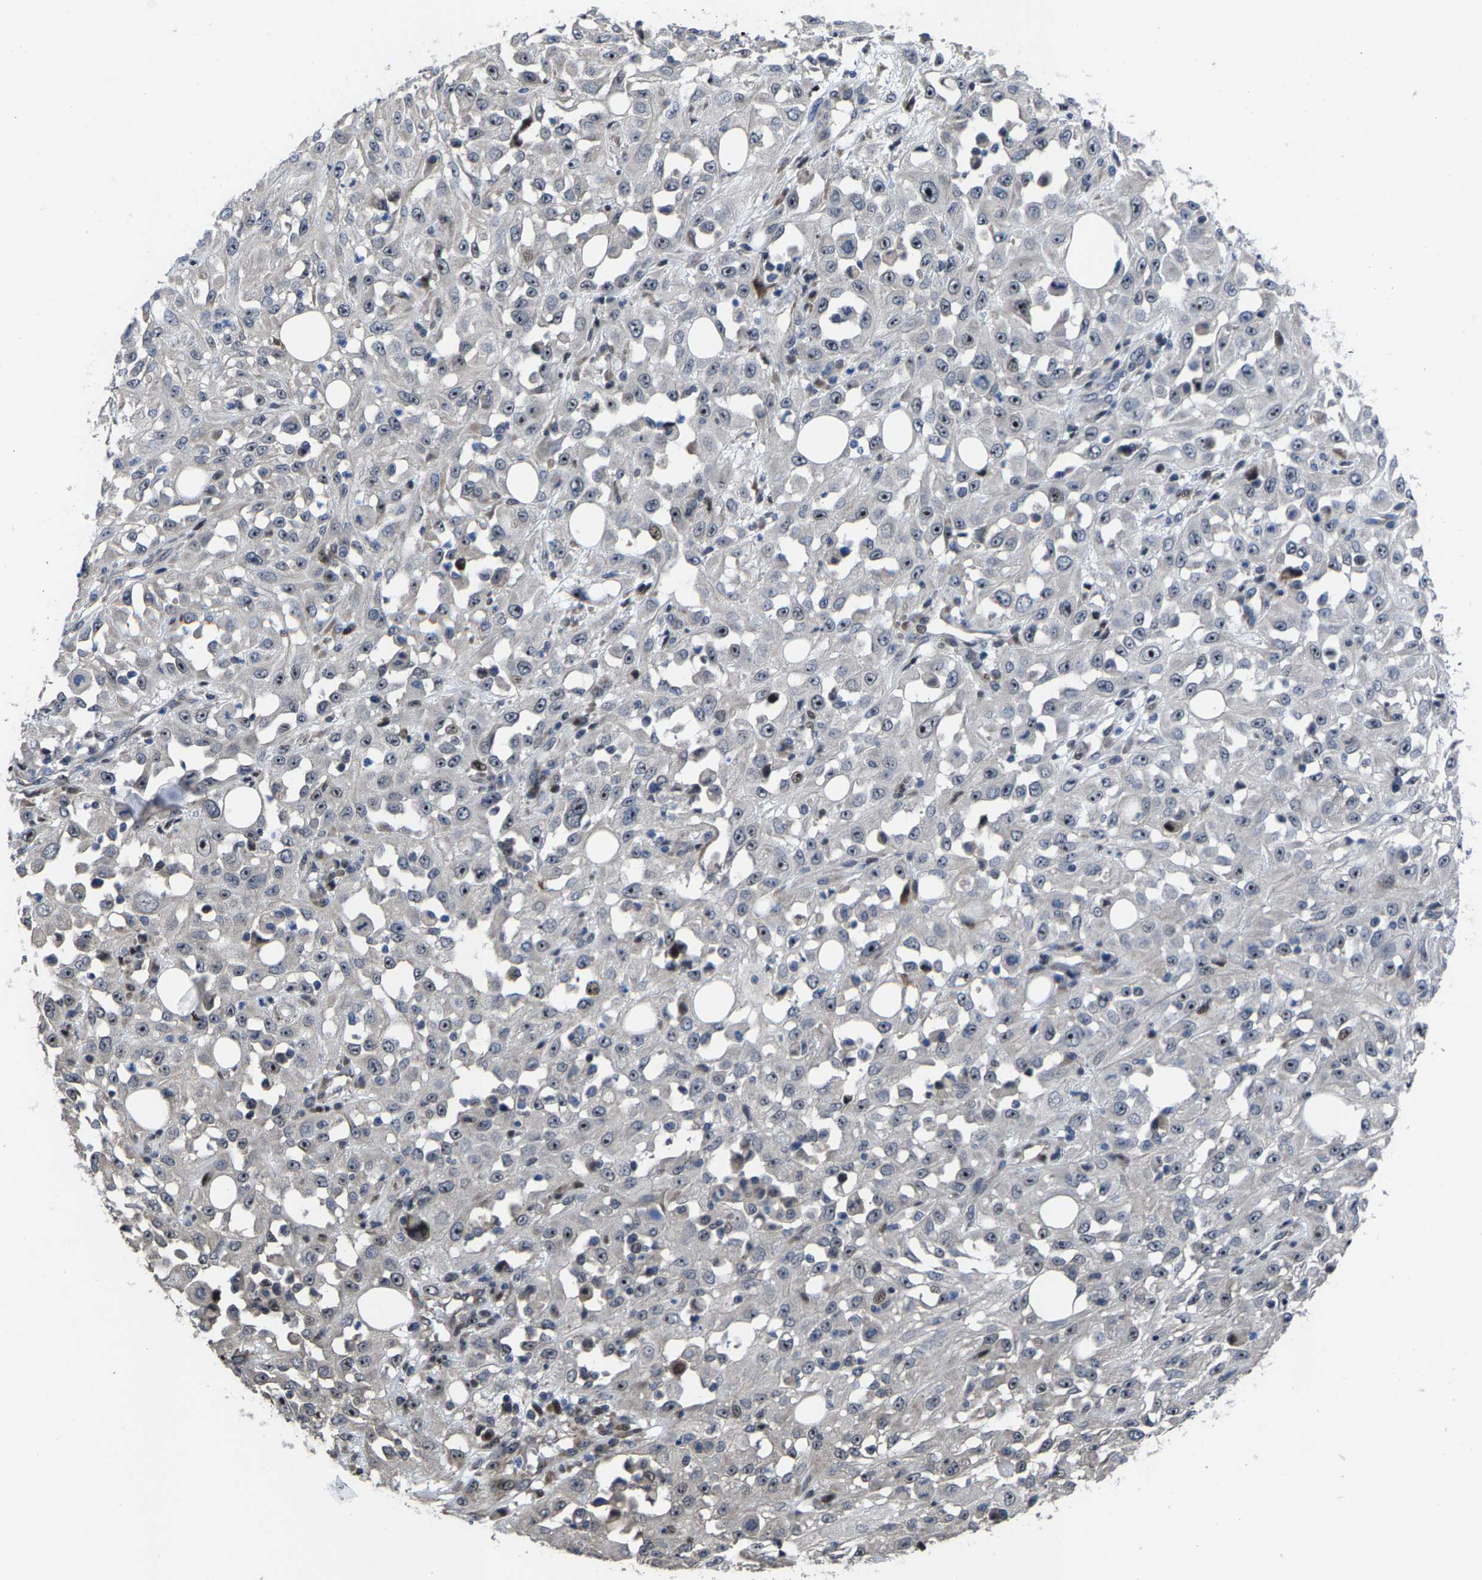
{"staining": {"intensity": "moderate", "quantity": "25%-75%", "location": "nuclear"}, "tissue": "skin cancer", "cell_type": "Tumor cells", "image_type": "cancer", "snomed": [{"axis": "morphology", "description": "Squamous cell carcinoma, NOS"}, {"axis": "morphology", "description": "Squamous cell carcinoma, metastatic, NOS"}, {"axis": "topography", "description": "Skin"}, {"axis": "topography", "description": "Lymph node"}], "caption": "High-power microscopy captured an IHC histopathology image of skin metastatic squamous cell carcinoma, revealing moderate nuclear expression in about 25%-75% of tumor cells.", "gene": "HAUS6", "patient": {"sex": "male", "age": 75}}